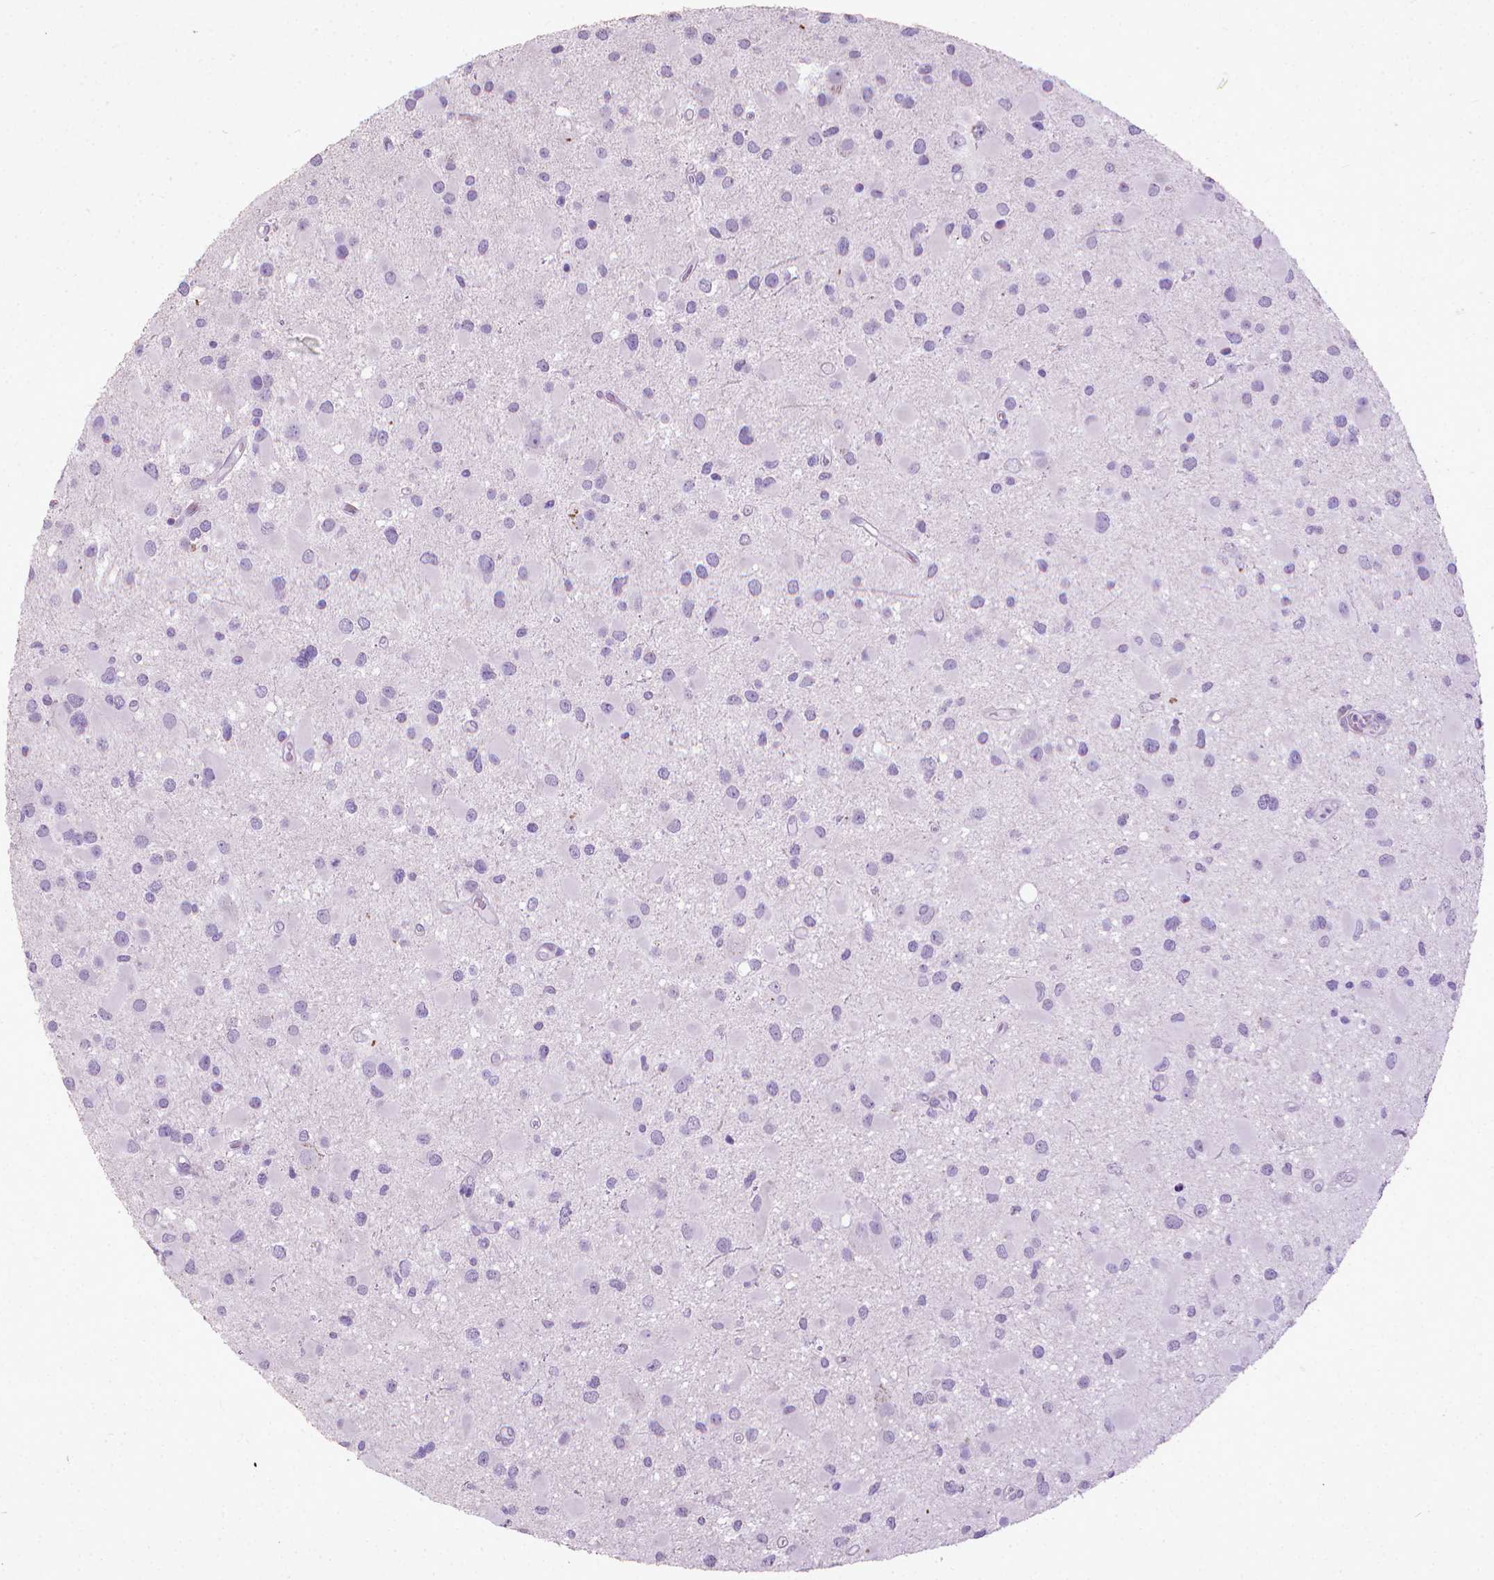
{"staining": {"intensity": "negative", "quantity": "none", "location": "none"}, "tissue": "glioma", "cell_type": "Tumor cells", "image_type": "cancer", "snomed": [{"axis": "morphology", "description": "Glioma, malignant, Low grade"}, {"axis": "topography", "description": "Brain"}], "caption": "A high-resolution histopathology image shows immunohistochemistry (IHC) staining of malignant glioma (low-grade), which displays no significant staining in tumor cells.", "gene": "KRT5", "patient": {"sex": "female", "age": 32}}